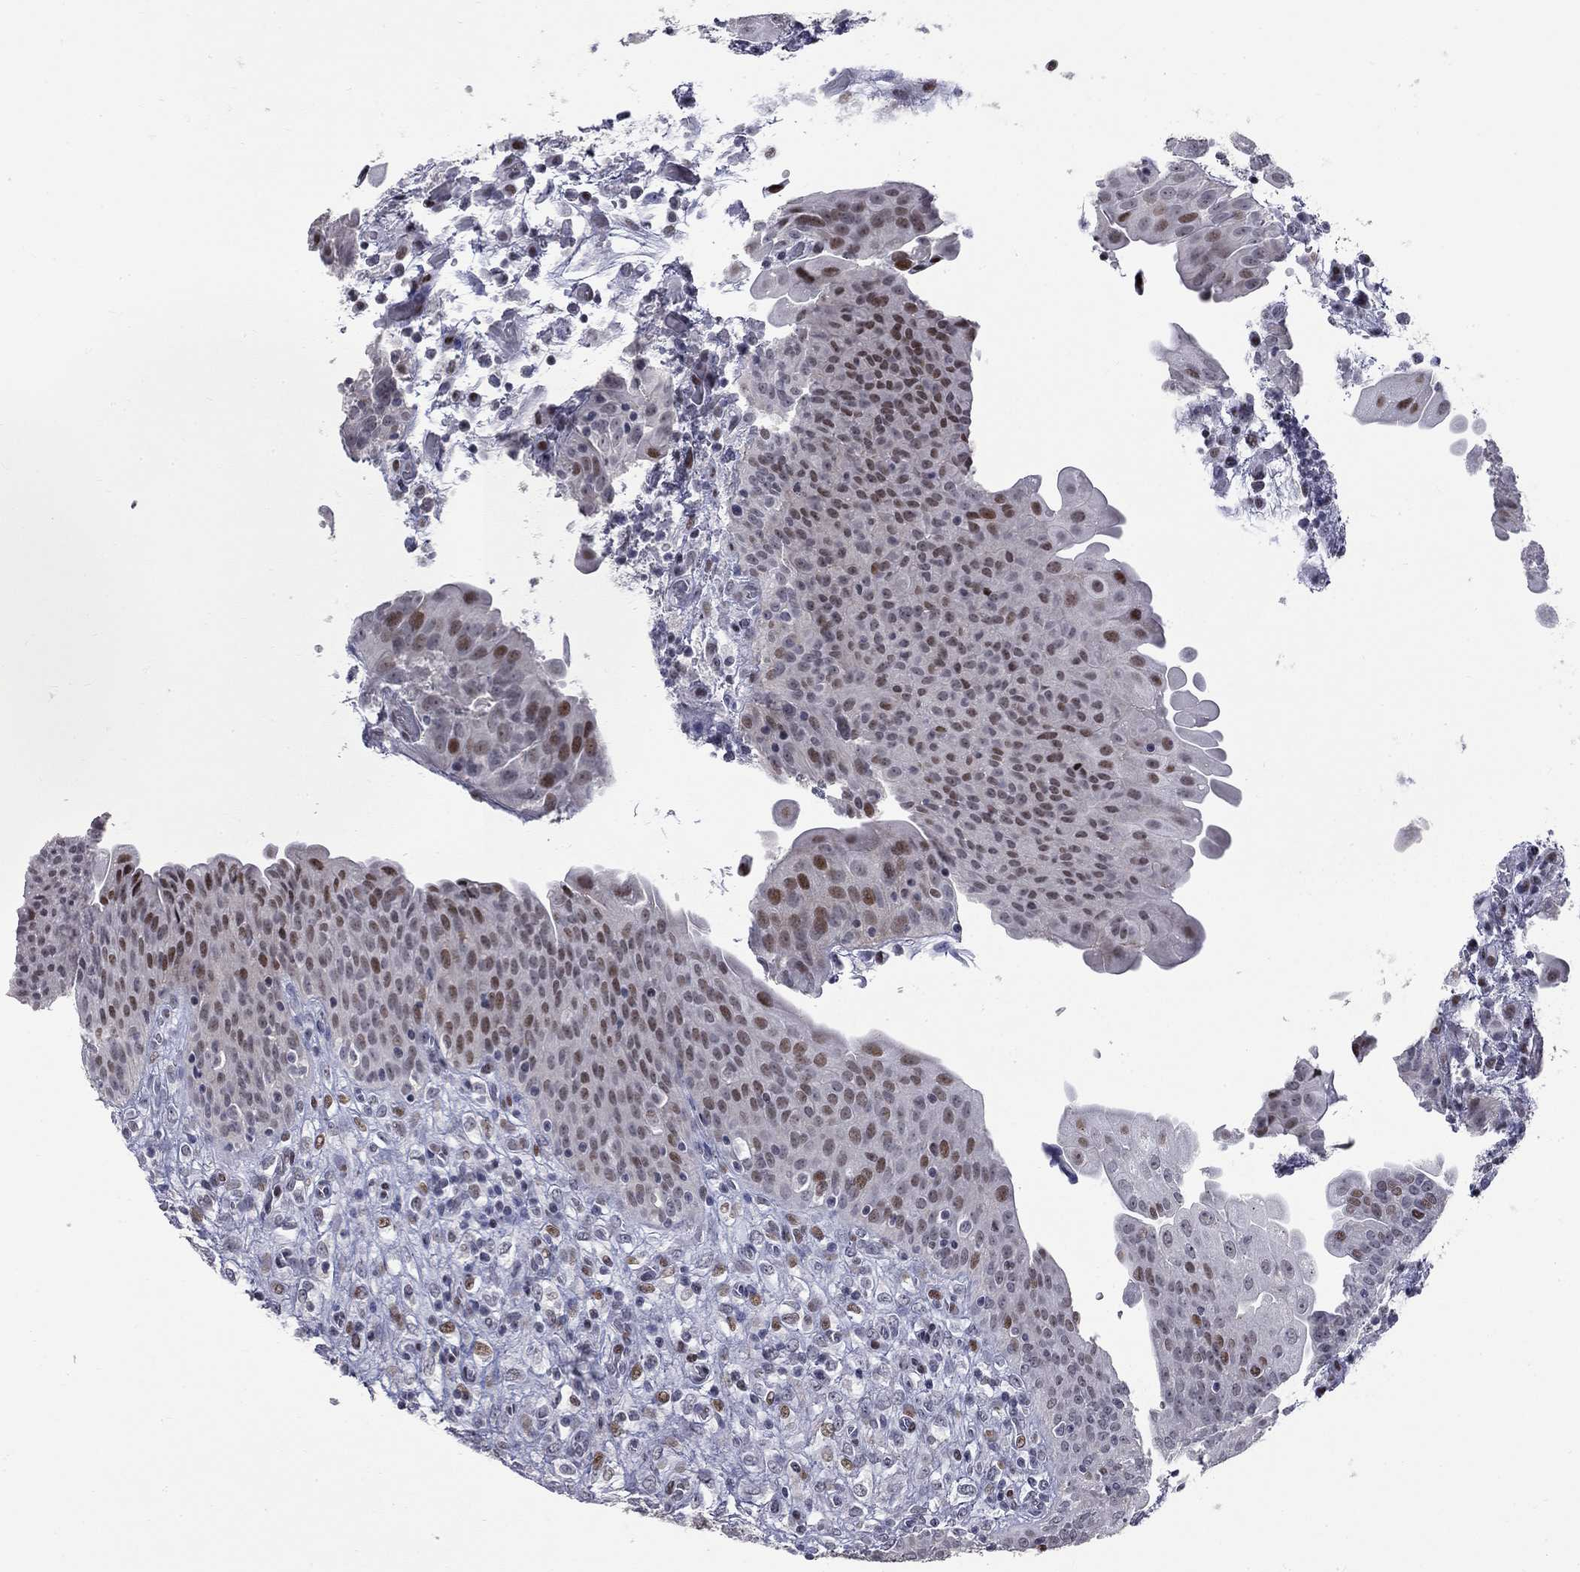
{"staining": {"intensity": "moderate", "quantity": "25%-75%", "location": "nuclear"}, "tissue": "urothelial cancer", "cell_type": "Tumor cells", "image_type": "cancer", "snomed": [{"axis": "morphology", "description": "Urothelial carcinoma, High grade"}, {"axis": "topography", "description": "Urinary bladder"}], "caption": "Immunohistochemistry (DAB) staining of human urothelial cancer displays moderate nuclear protein positivity in about 25%-75% of tumor cells.", "gene": "ZNF154", "patient": {"sex": "male", "age": 60}}